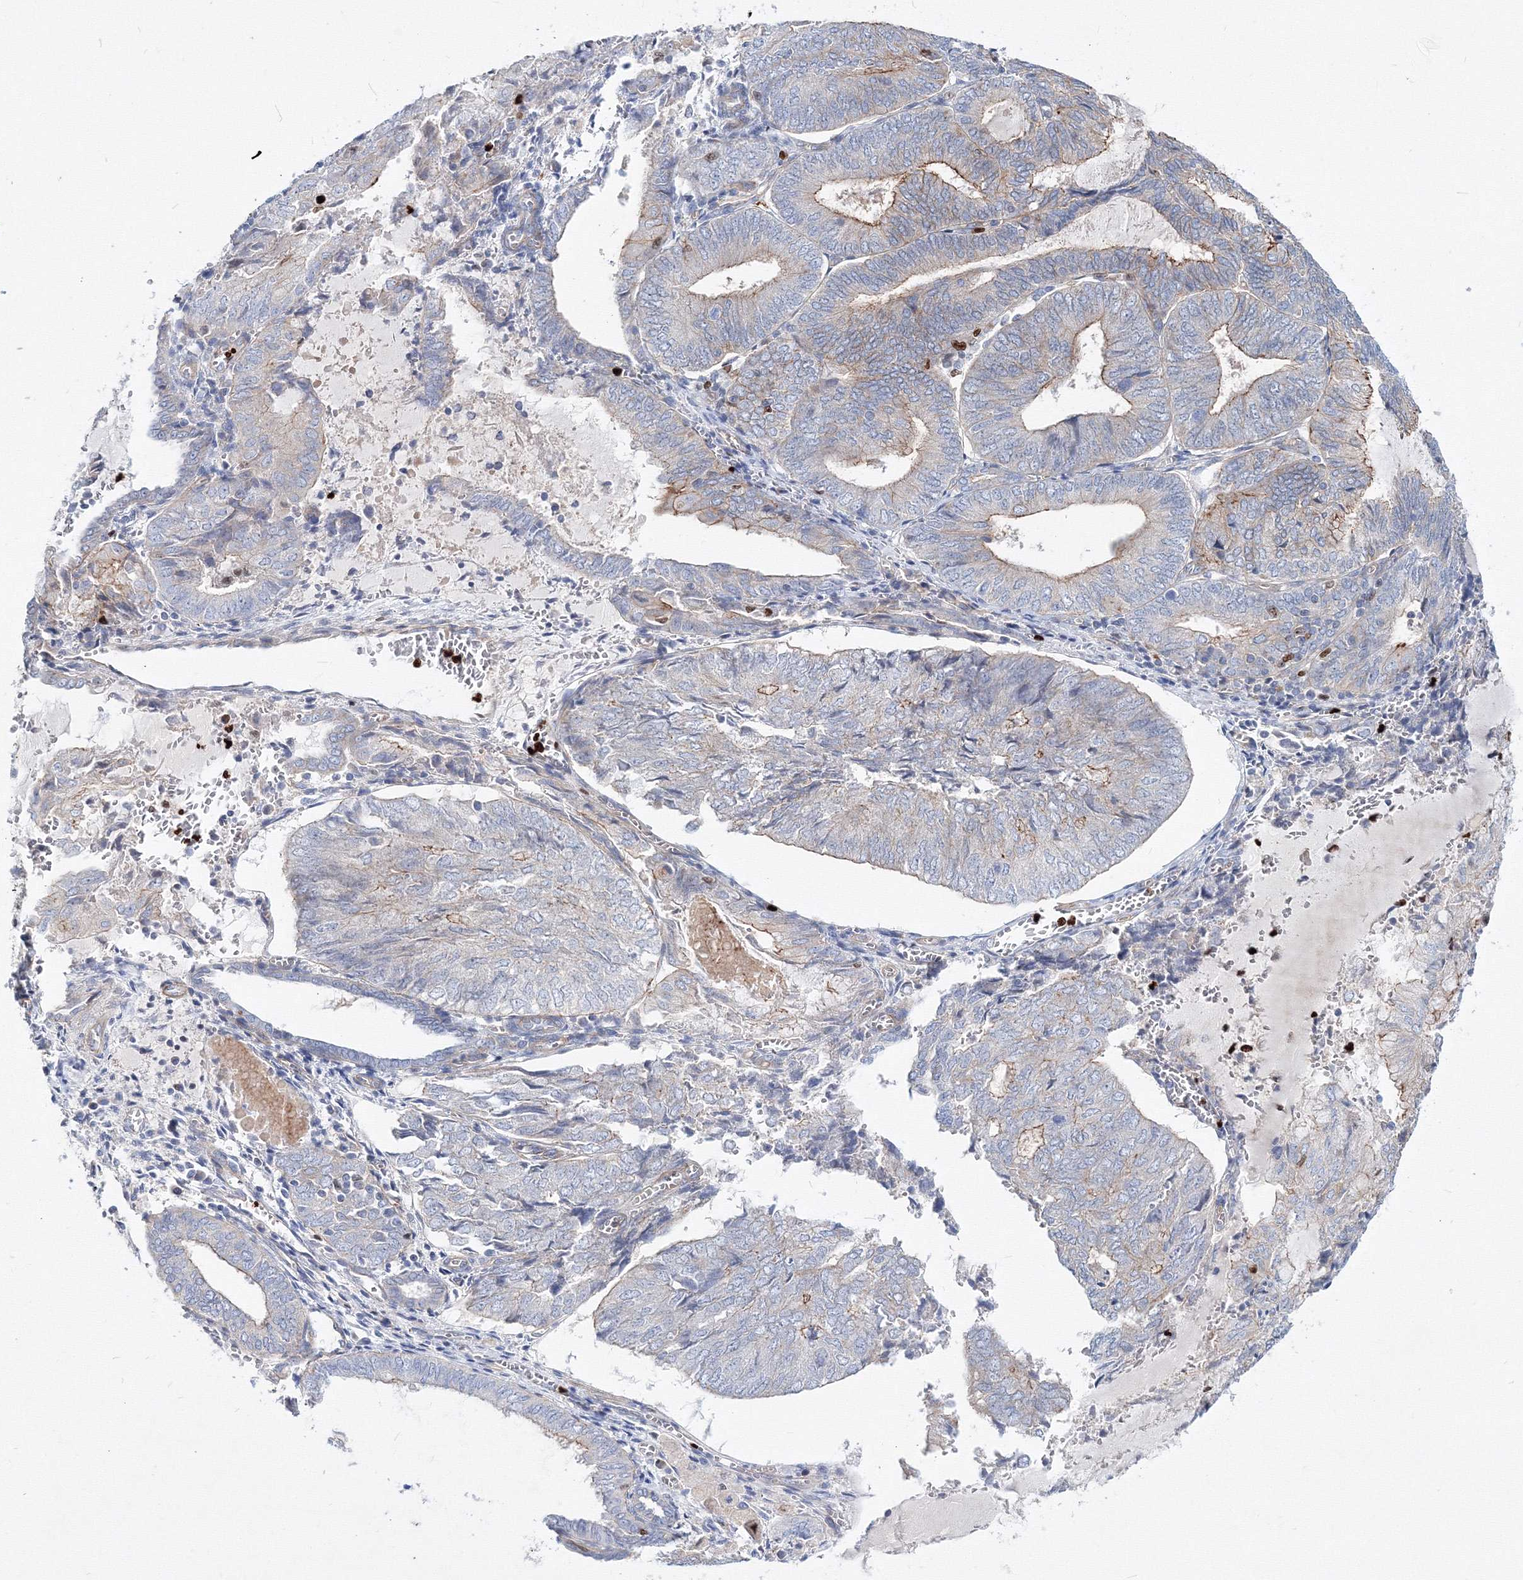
{"staining": {"intensity": "moderate", "quantity": "<25%", "location": "cytoplasmic/membranous"}, "tissue": "endometrial cancer", "cell_type": "Tumor cells", "image_type": "cancer", "snomed": [{"axis": "morphology", "description": "Adenocarcinoma, NOS"}, {"axis": "topography", "description": "Endometrium"}], "caption": "Brown immunohistochemical staining in endometrial cancer reveals moderate cytoplasmic/membranous staining in about <25% of tumor cells. The staining is performed using DAB brown chromogen to label protein expression. The nuclei are counter-stained blue using hematoxylin.", "gene": "C11orf52", "patient": {"sex": "female", "age": 81}}